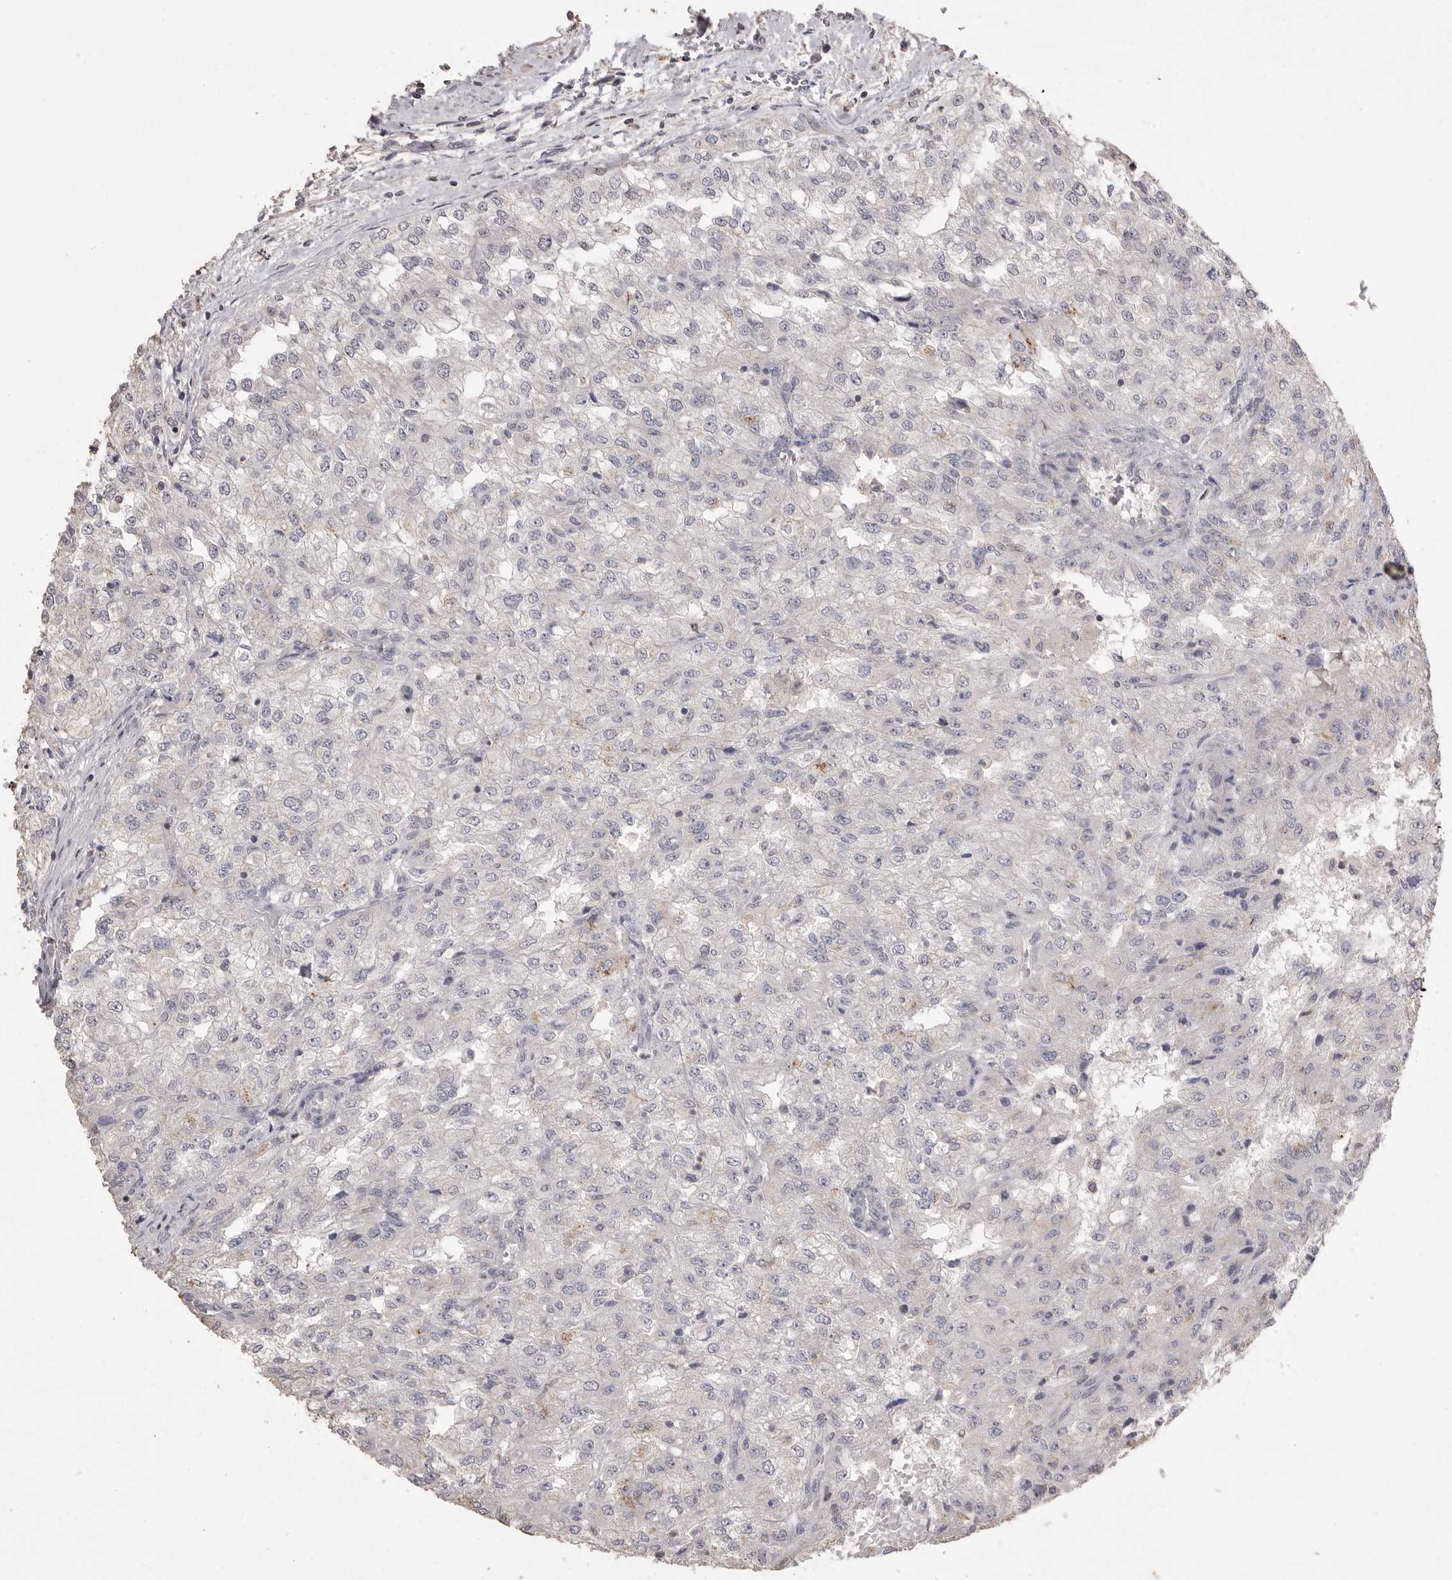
{"staining": {"intensity": "weak", "quantity": "<25%", "location": "cytoplasmic/membranous"}, "tissue": "renal cancer", "cell_type": "Tumor cells", "image_type": "cancer", "snomed": [{"axis": "morphology", "description": "Adenocarcinoma, NOS"}, {"axis": "topography", "description": "Kidney"}], "caption": "Immunohistochemistry (IHC) micrograph of human adenocarcinoma (renal) stained for a protein (brown), which demonstrates no expression in tumor cells. (Stains: DAB IHC with hematoxylin counter stain, Microscopy: brightfield microscopy at high magnification).", "gene": "MMP7", "patient": {"sex": "female", "age": 54}}